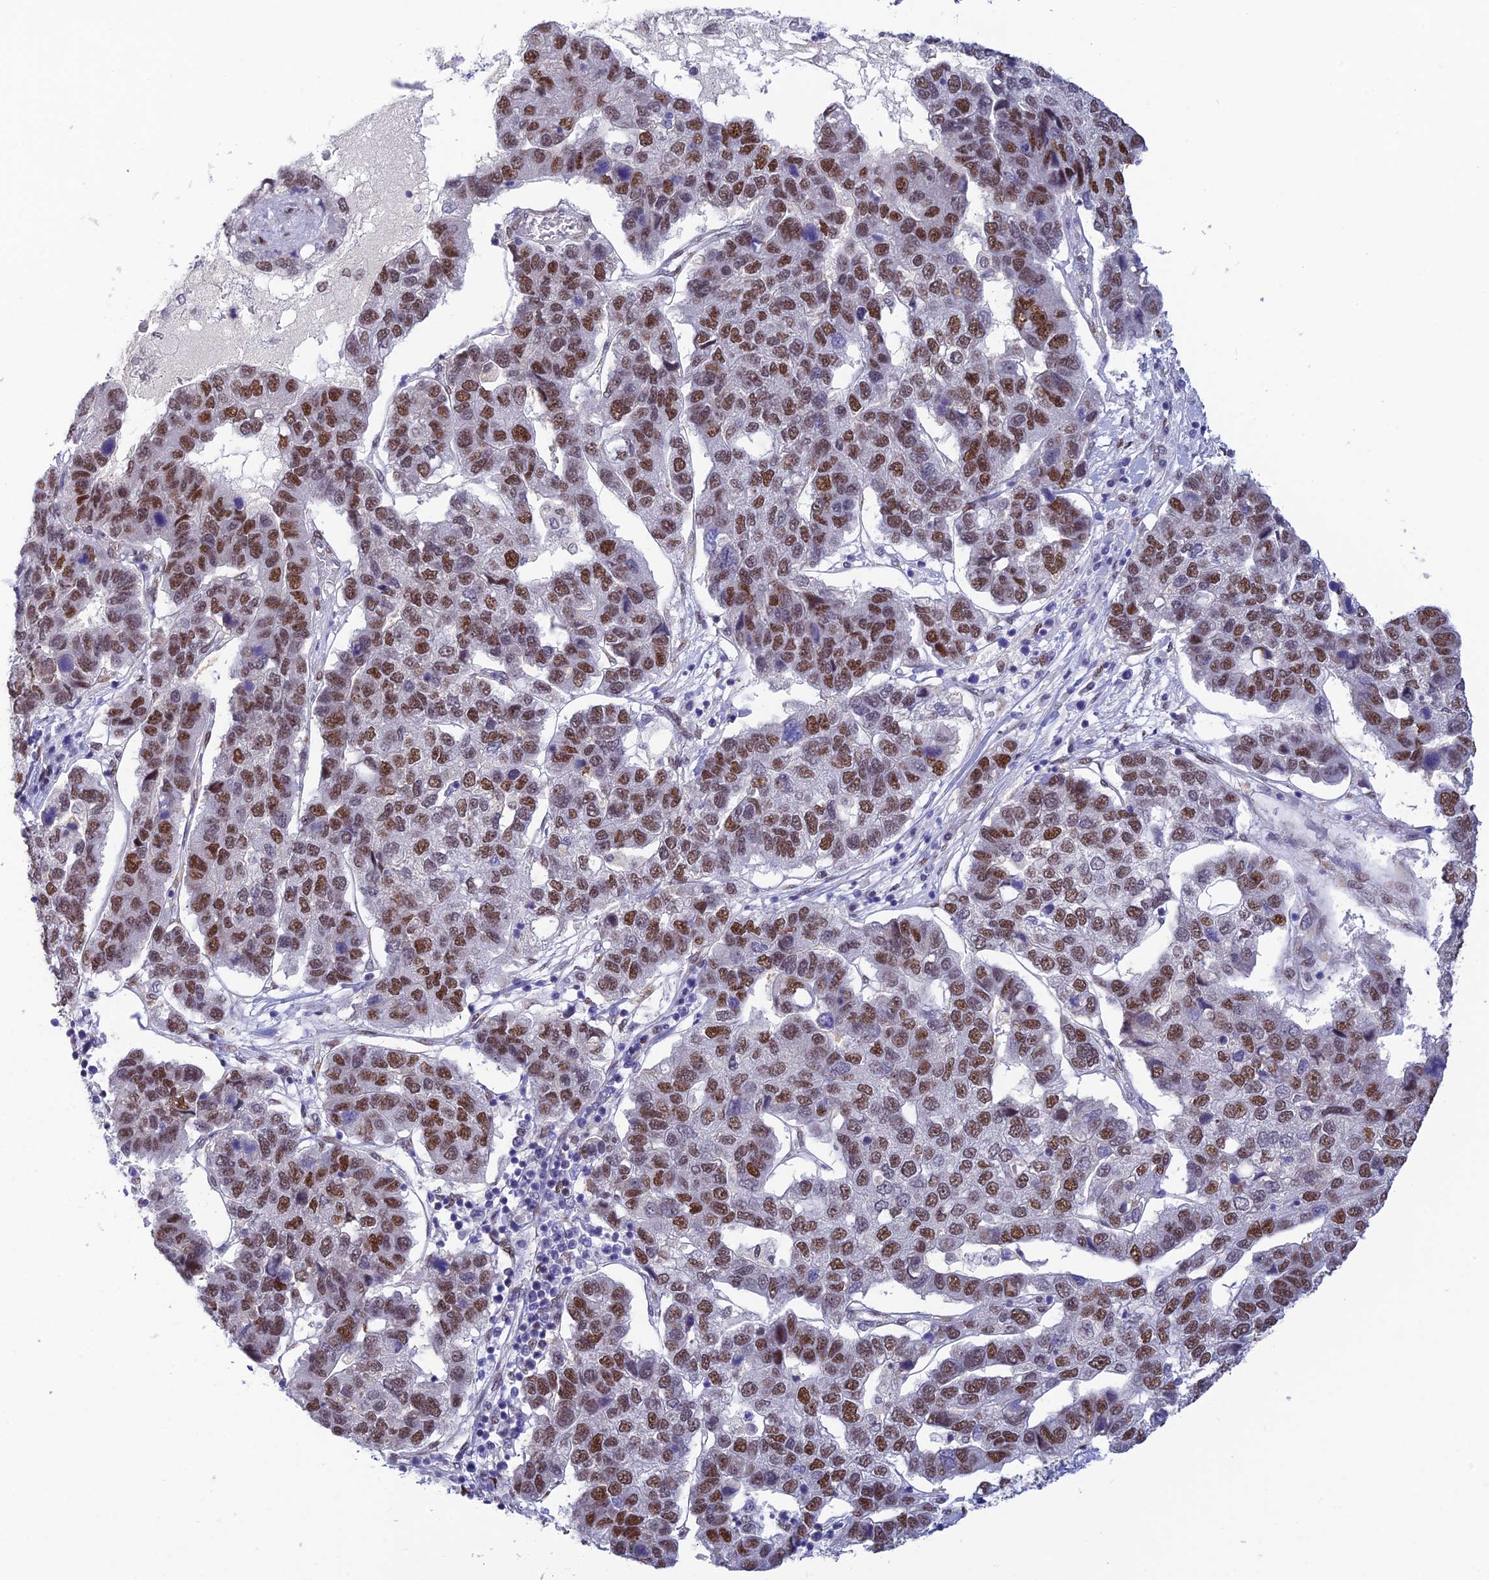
{"staining": {"intensity": "moderate", "quantity": ">75%", "location": "nuclear"}, "tissue": "pancreatic cancer", "cell_type": "Tumor cells", "image_type": "cancer", "snomed": [{"axis": "morphology", "description": "Adenocarcinoma, NOS"}, {"axis": "topography", "description": "Pancreas"}], "caption": "Approximately >75% of tumor cells in pancreatic cancer (adenocarcinoma) exhibit moderate nuclear protein expression as visualized by brown immunohistochemical staining.", "gene": "CLK4", "patient": {"sex": "female", "age": 61}}